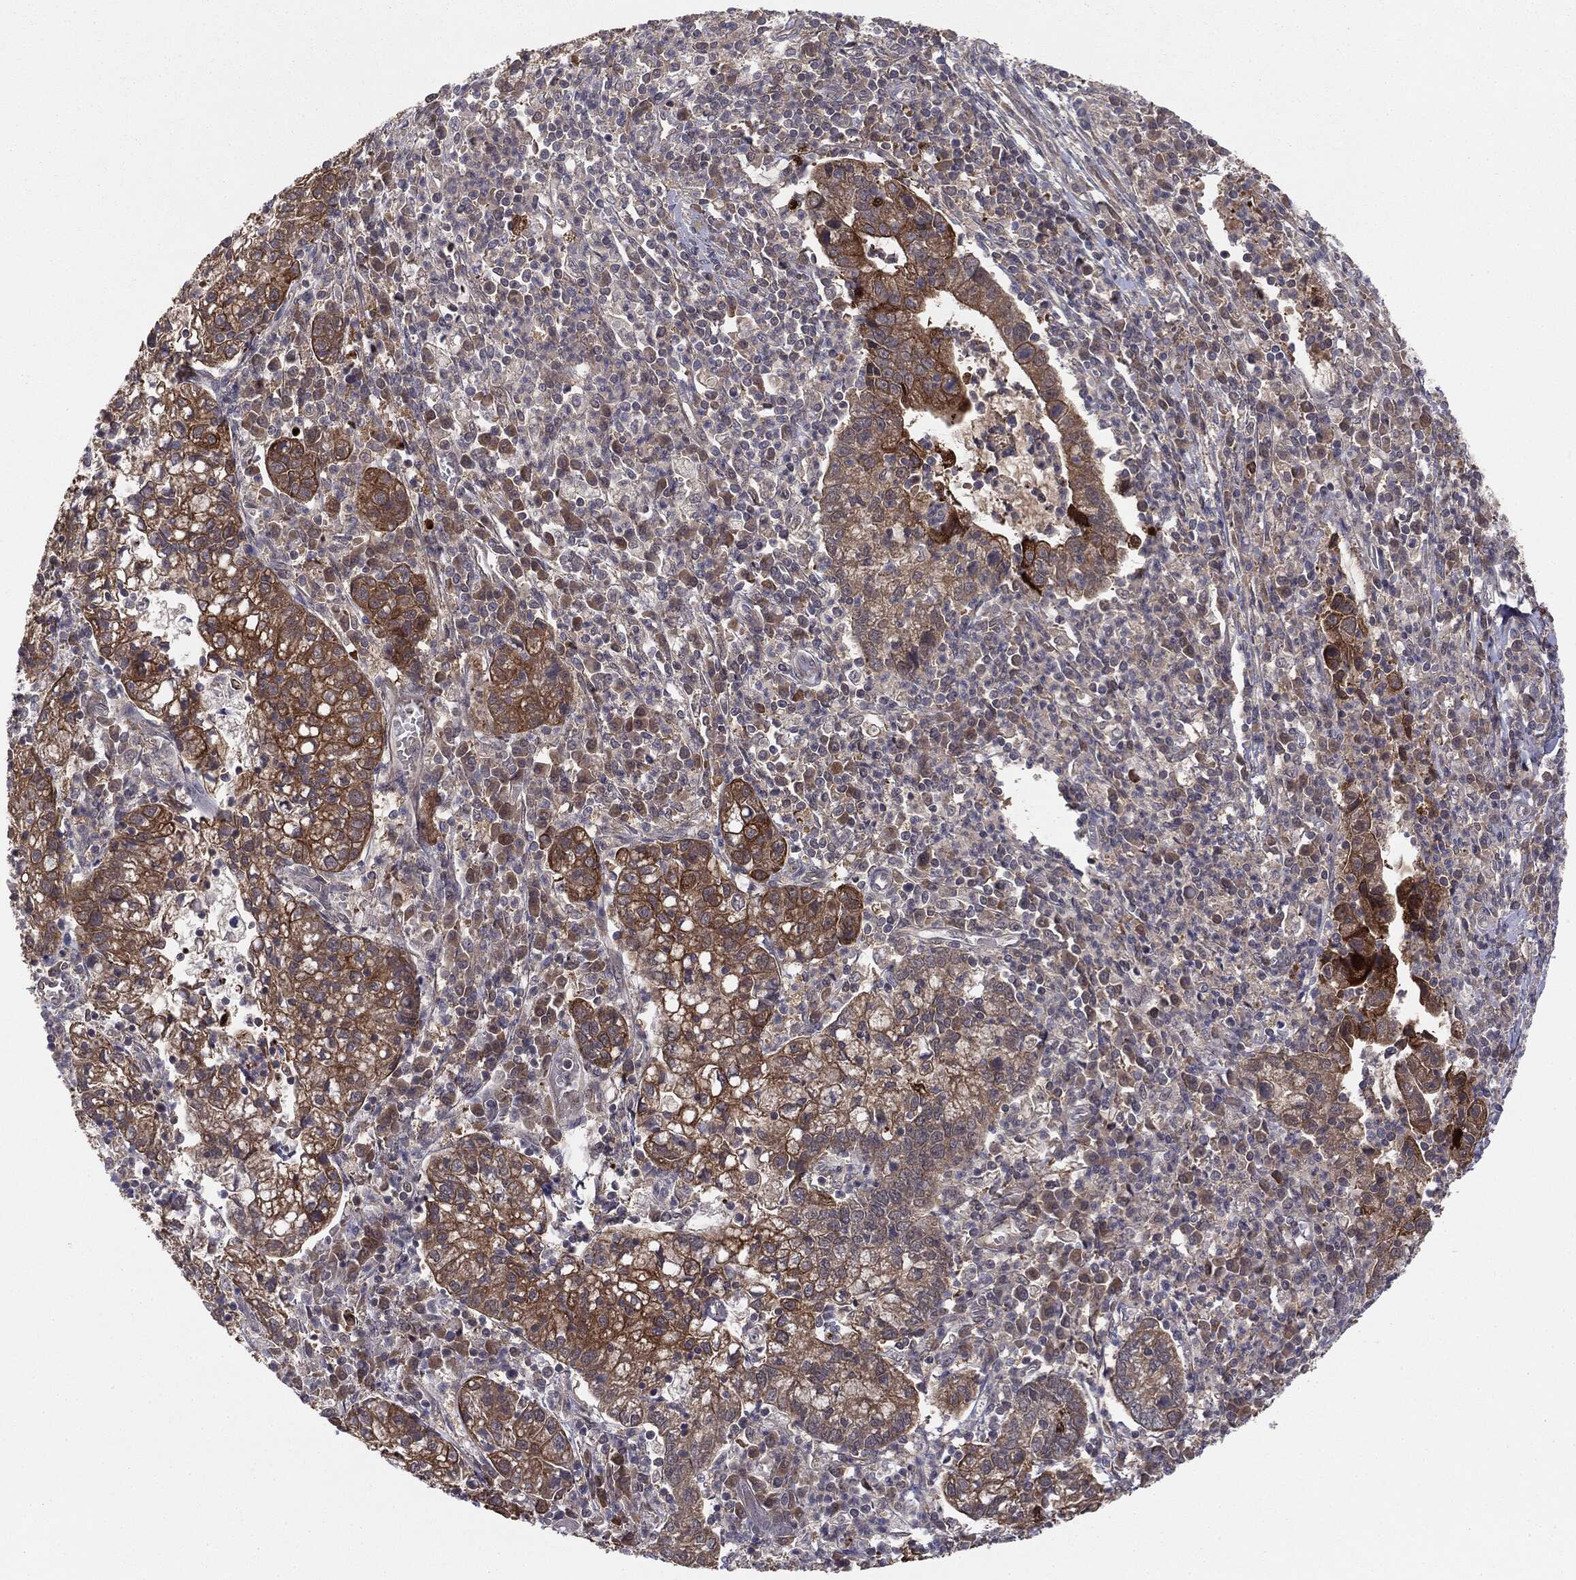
{"staining": {"intensity": "strong", "quantity": ">75%", "location": "cytoplasmic/membranous"}, "tissue": "cervical cancer", "cell_type": "Tumor cells", "image_type": "cancer", "snomed": [{"axis": "morphology", "description": "Normal tissue, NOS"}, {"axis": "morphology", "description": "Adenocarcinoma, NOS"}, {"axis": "topography", "description": "Cervix"}], "caption": "The micrograph exhibits staining of cervical cancer (adenocarcinoma), revealing strong cytoplasmic/membranous protein positivity (brown color) within tumor cells.", "gene": "KRT7", "patient": {"sex": "female", "age": 44}}